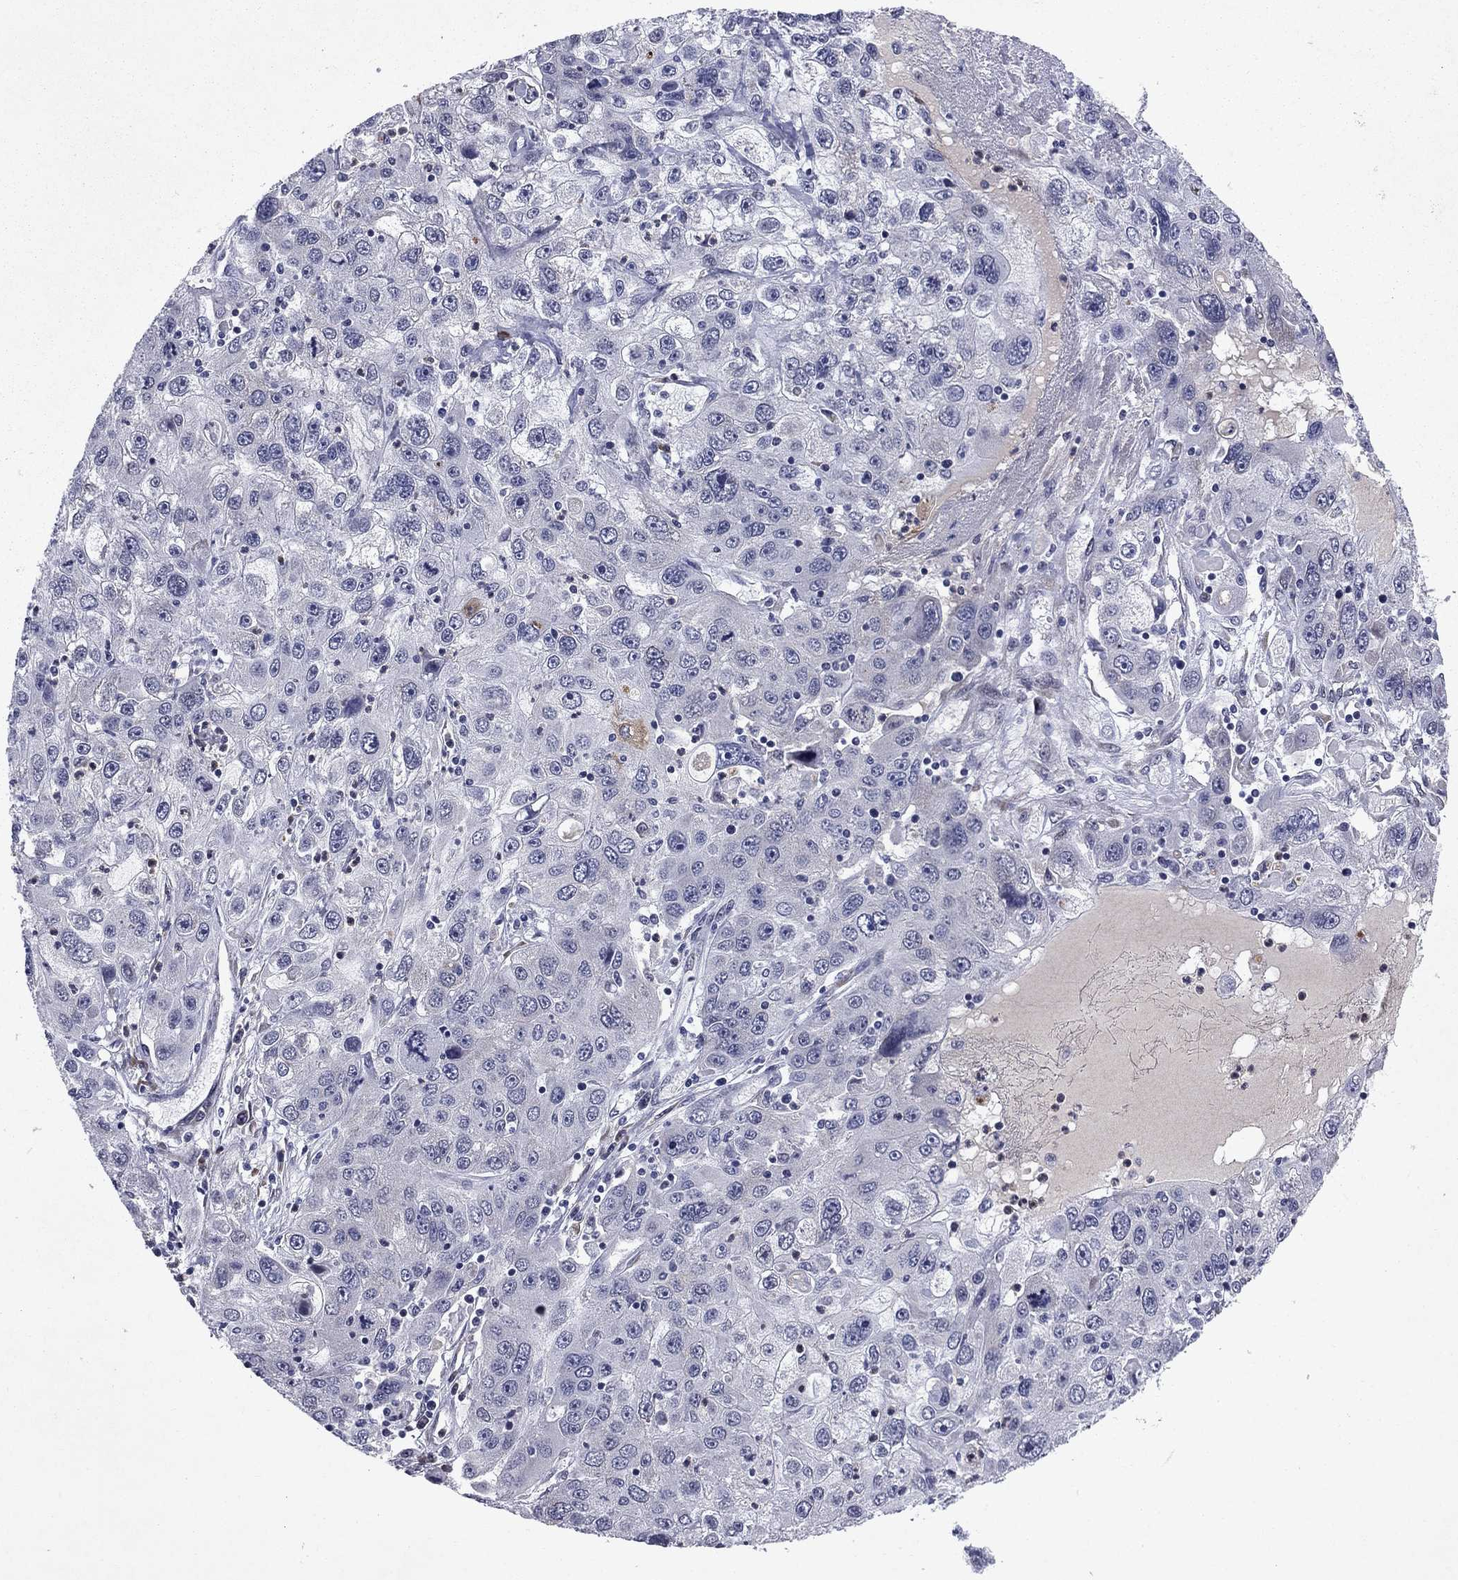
{"staining": {"intensity": "negative", "quantity": "none", "location": "none"}, "tissue": "stomach cancer", "cell_type": "Tumor cells", "image_type": "cancer", "snomed": [{"axis": "morphology", "description": "Adenocarcinoma, NOS"}, {"axis": "topography", "description": "Stomach"}], "caption": "A micrograph of human stomach cancer (adenocarcinoma) is negative for staining in tumor cells.", "gene": "ECM1", "patient": {"sex": "male", "age": 56}}